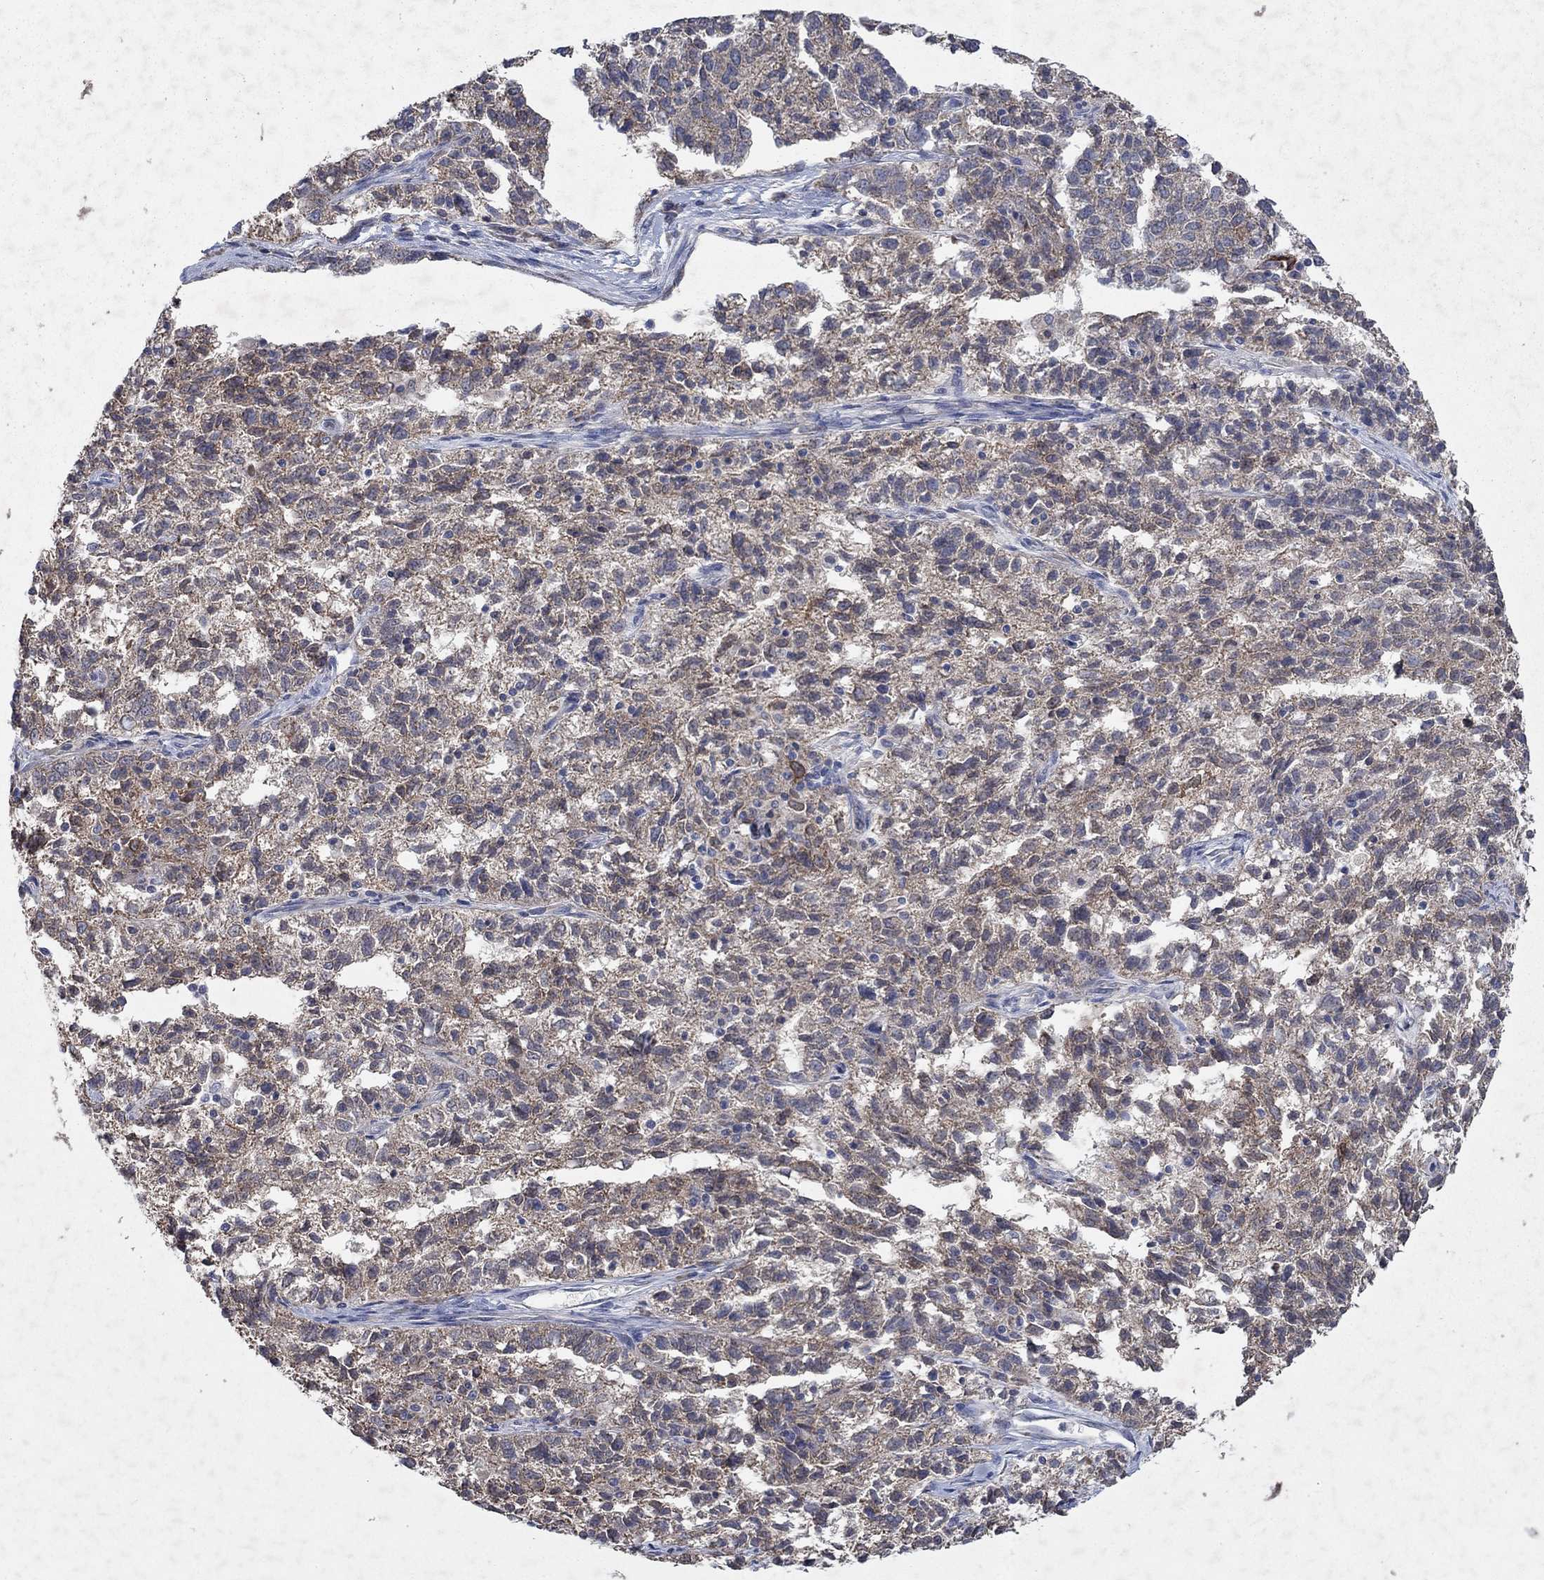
{"staining": {"intensity": "negative", "quantity": "none", "location": "none"}, "tissue": "ovarian cancer", "cell_type": "Tumor cells", "image_type": "cancer", "snomed": [{"axis": "morphology", "description": "Cystadenocarcinoma, serous, NOS"}, {"axis": "topography", "description": "Ovary"}], "caption": "Immunohistochemistry (IHC) photomicrograph of neoplastic tissue: ovarian serous cystadenocarcinoma stained with DAB (3,3'-diaminobenzidine) exhibits no significant protein staining in tumor cells.", "gene": "NCEH1", "patient": {"sex": "female", "age": 71}}